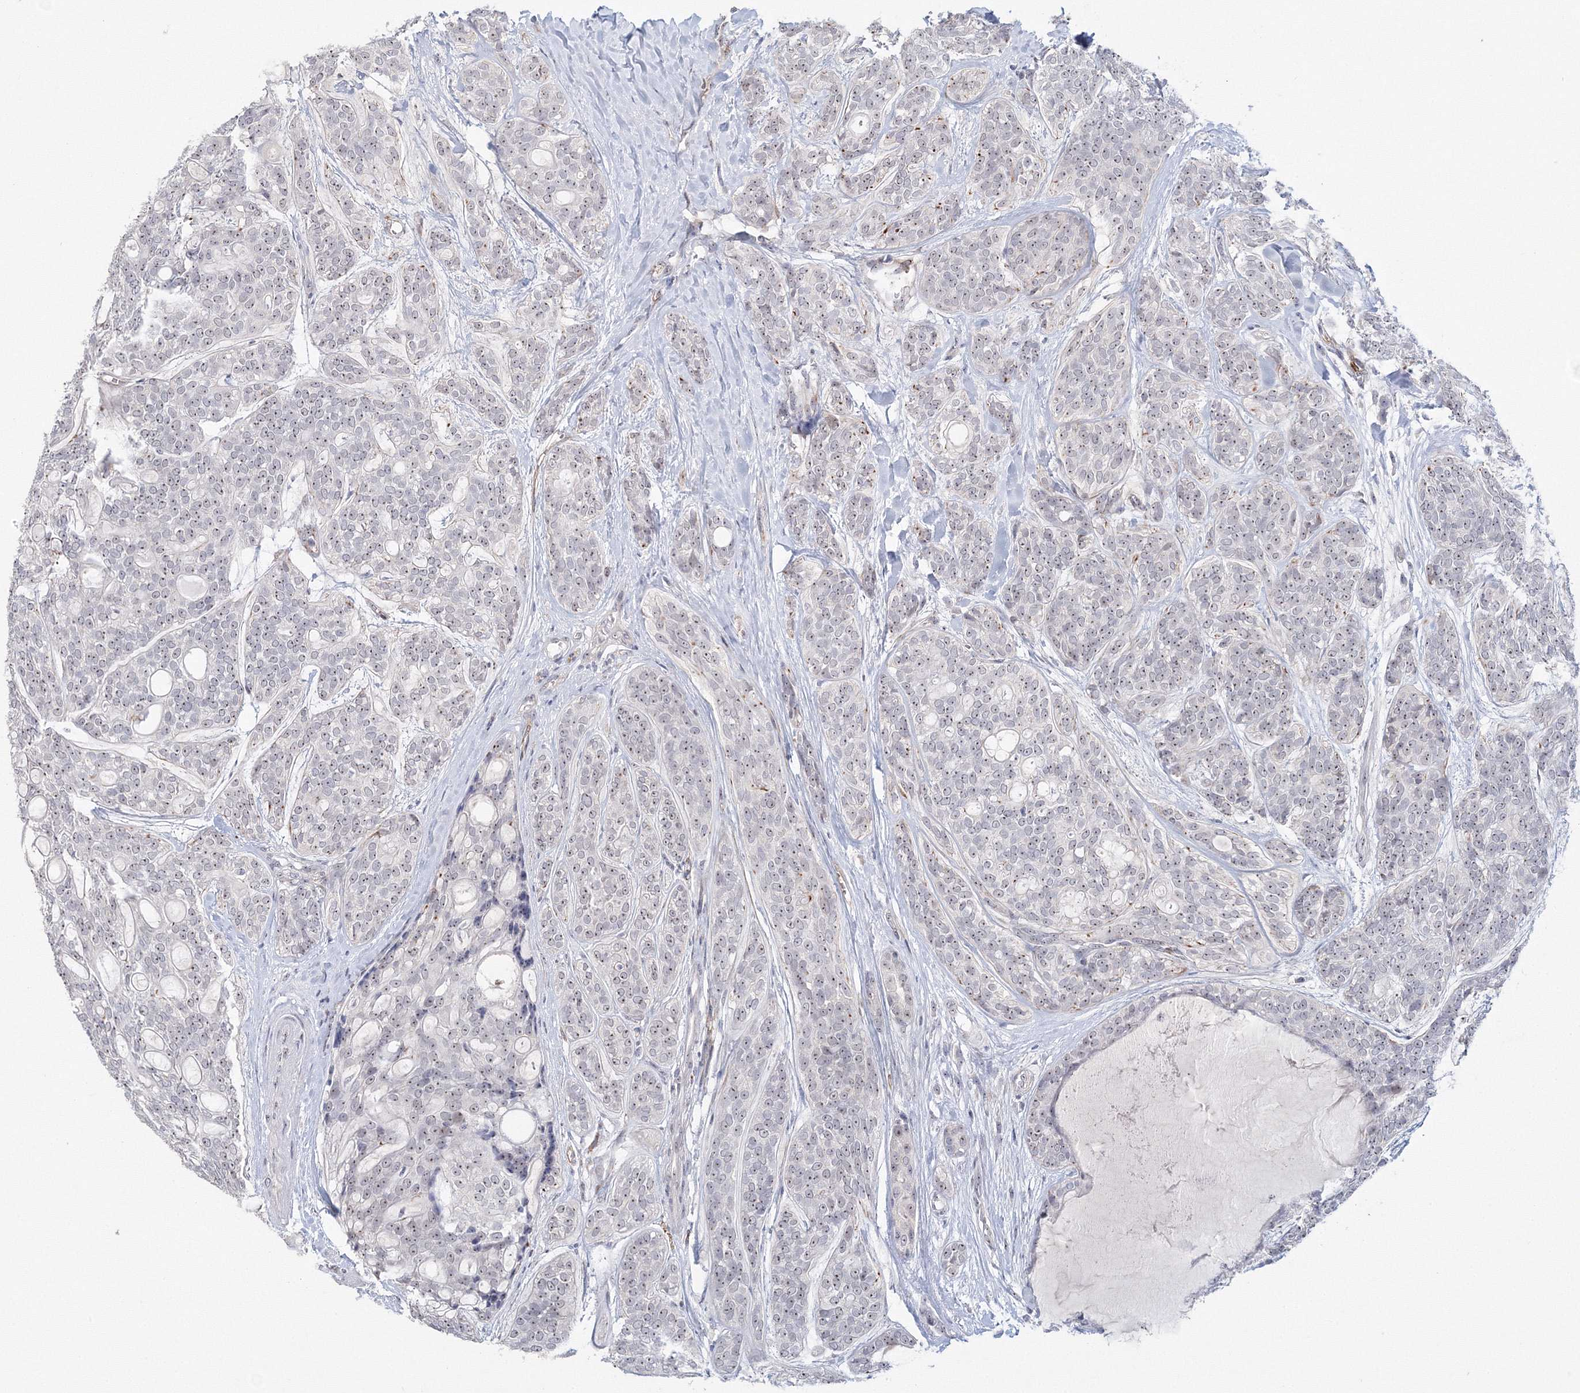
{"staining": {"intensity": "weak", "quantity": ">75%", "location": "nuclear"}, "tissue": "head and neck cancer", "cell_type": "Tumor cells", "image_type": "cancer", "snomed": [{"axis": "morphology", "description": "Adenocarcinoma, NOS"}, {"axis": "topography", "description": "Head-Neck"}], "caption": "The image reveals staining of head and neck cancer, revealing weak nuclear protein staining (brown color) within tumor cells. (DAB (3,3'-diaminobenzidine) IHC, brown staining for protein, blue staining for nuclei).", "gene": "SIRT7", "patient": {"sex": "male", "age": 66}}